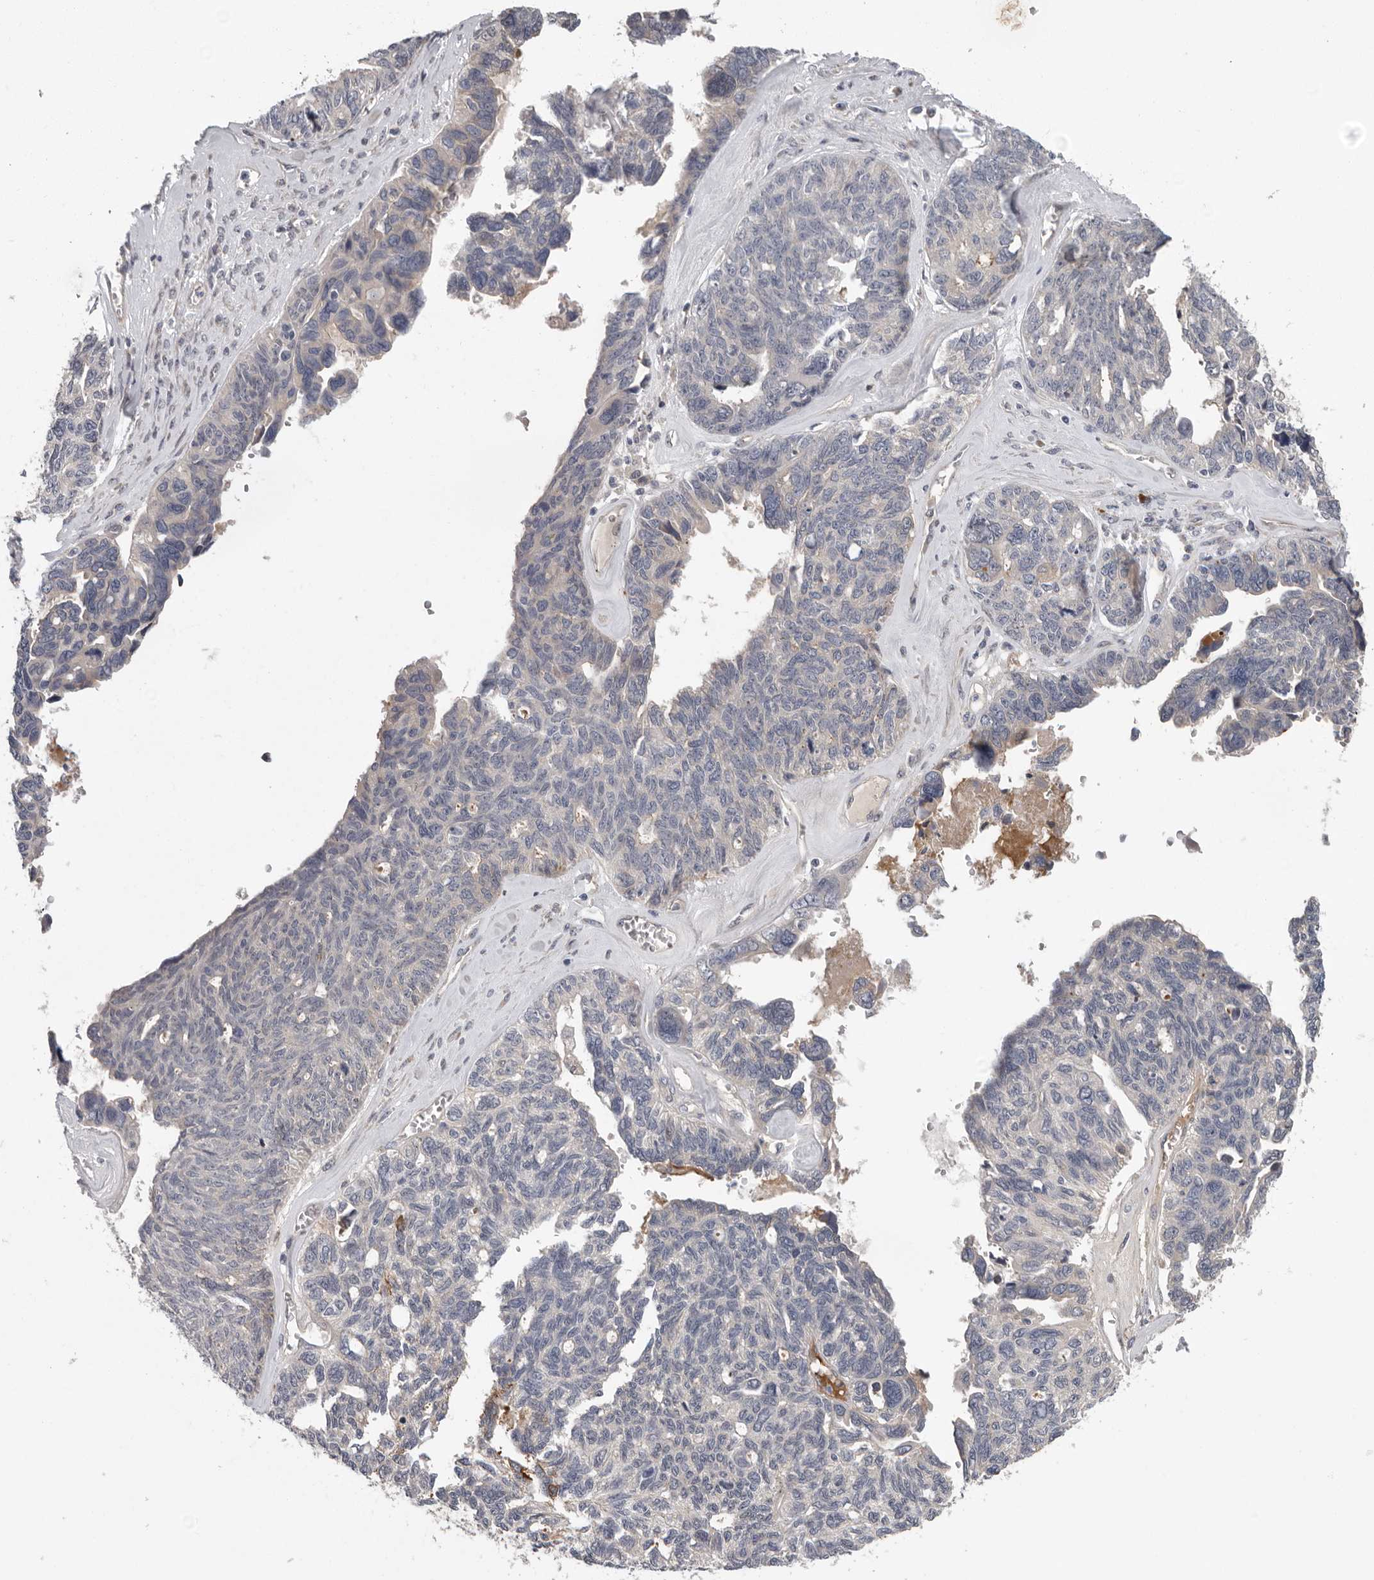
{"staining": {"intensity": "negative", "quantity": "none", "location": "none"}, "tissue": "ovarian cancer", "cell_type": "Tumor cells", "image_type": "cancer", "snomed": [{"axis": "morphology", "description": "Cystadenocarcinoma, serous, NOS"}, {"axis": "topography", "description": "Ovary"}], "caption": "Immunohistochemistry of human ovarian cancer exhibits no staining in tumor cells.", "gene": "ATXN3L", "patient": {"sex": "female", "age": 79}}